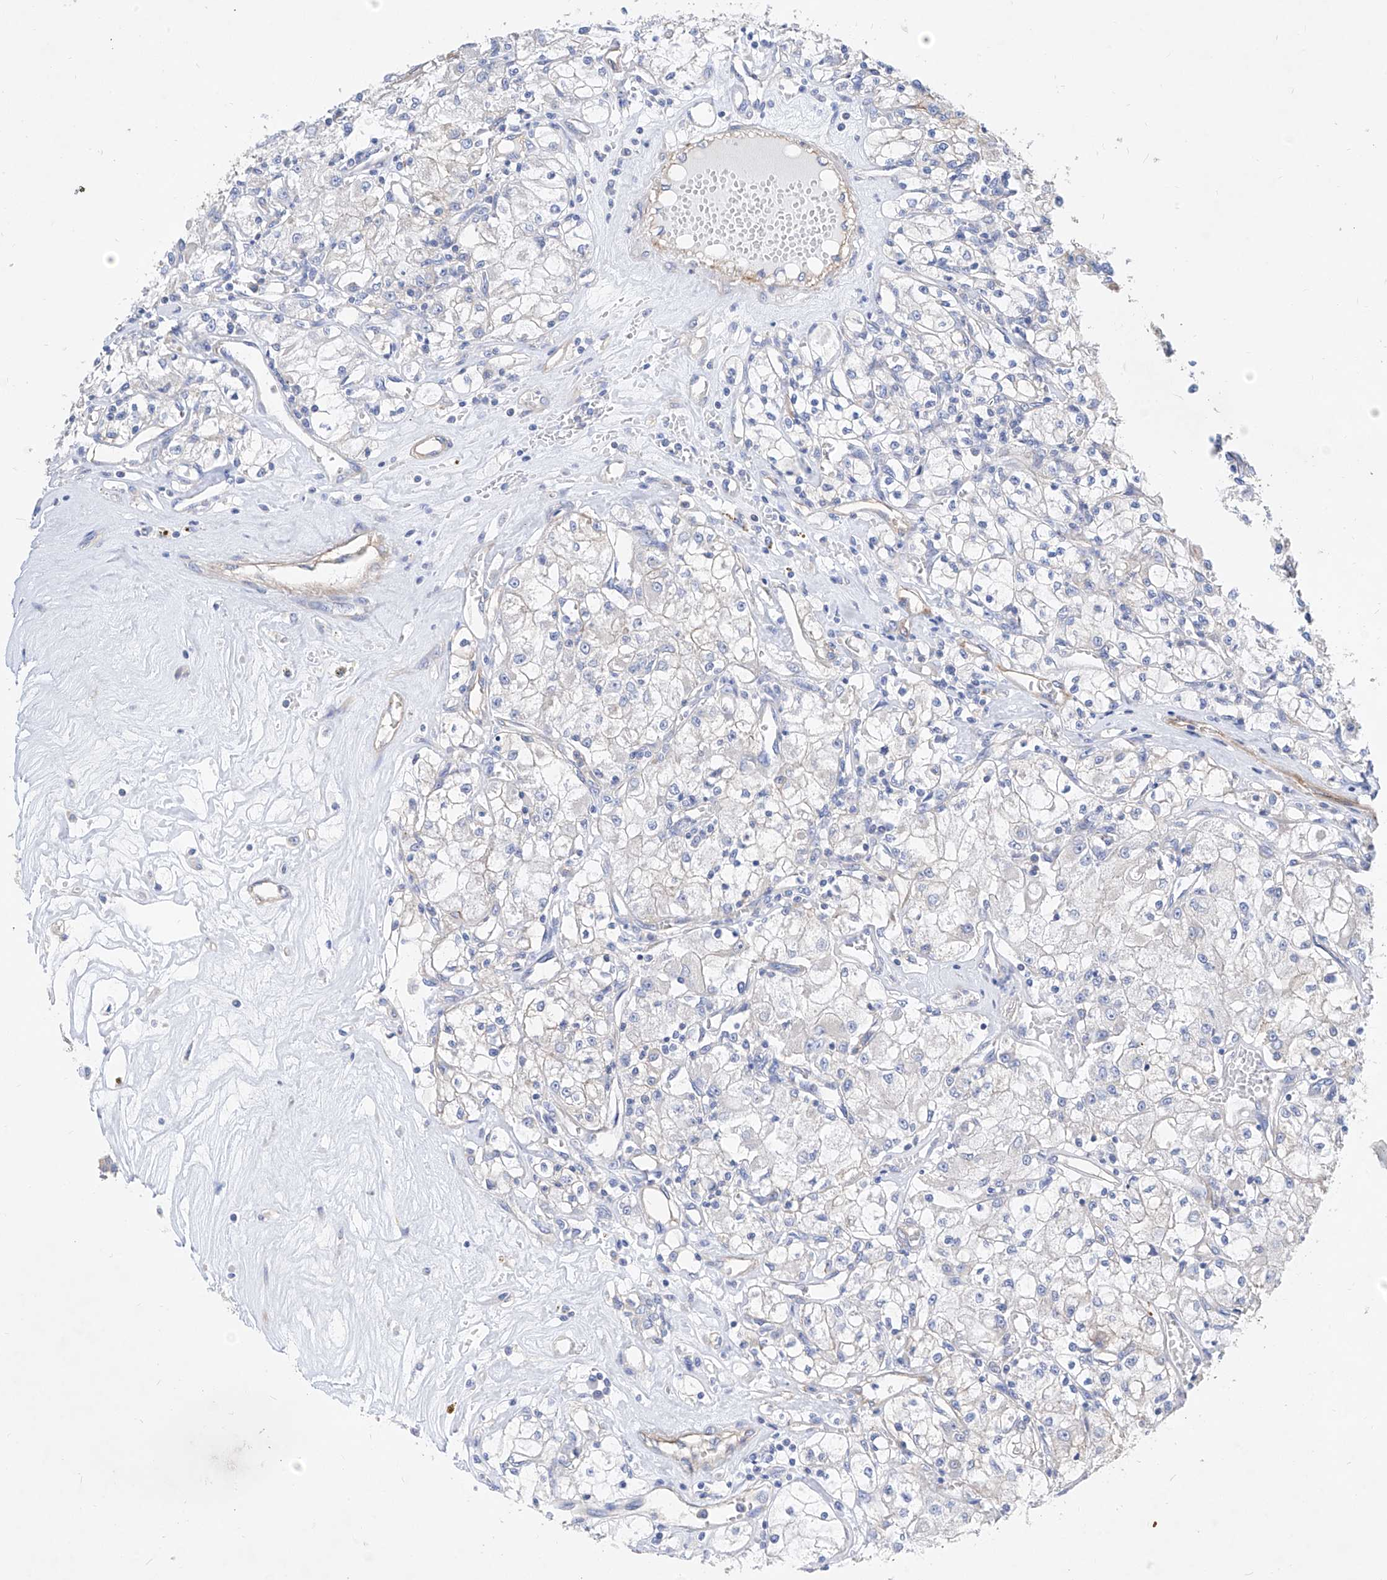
{"staining": {"intensity": "negative", "quantity": "none", "location": "none"}, "tissue": "renal cancer", "cell_type": "Tumor cells", "image_type": "cancer", "snomed": [{"axis": "morphology", "description": "Adenocarcinoma, NOS"}, {"axis": "topography", "description": "Kidney"}], "caption": "This is a histopathology image of immunohistochemistry (IHC) staining of renal cancer (adenocarcinoma), which shows no staining in tumor cells.", "gene": "SCGB2A1", "patient": {"sex": "female", "age": 59}}